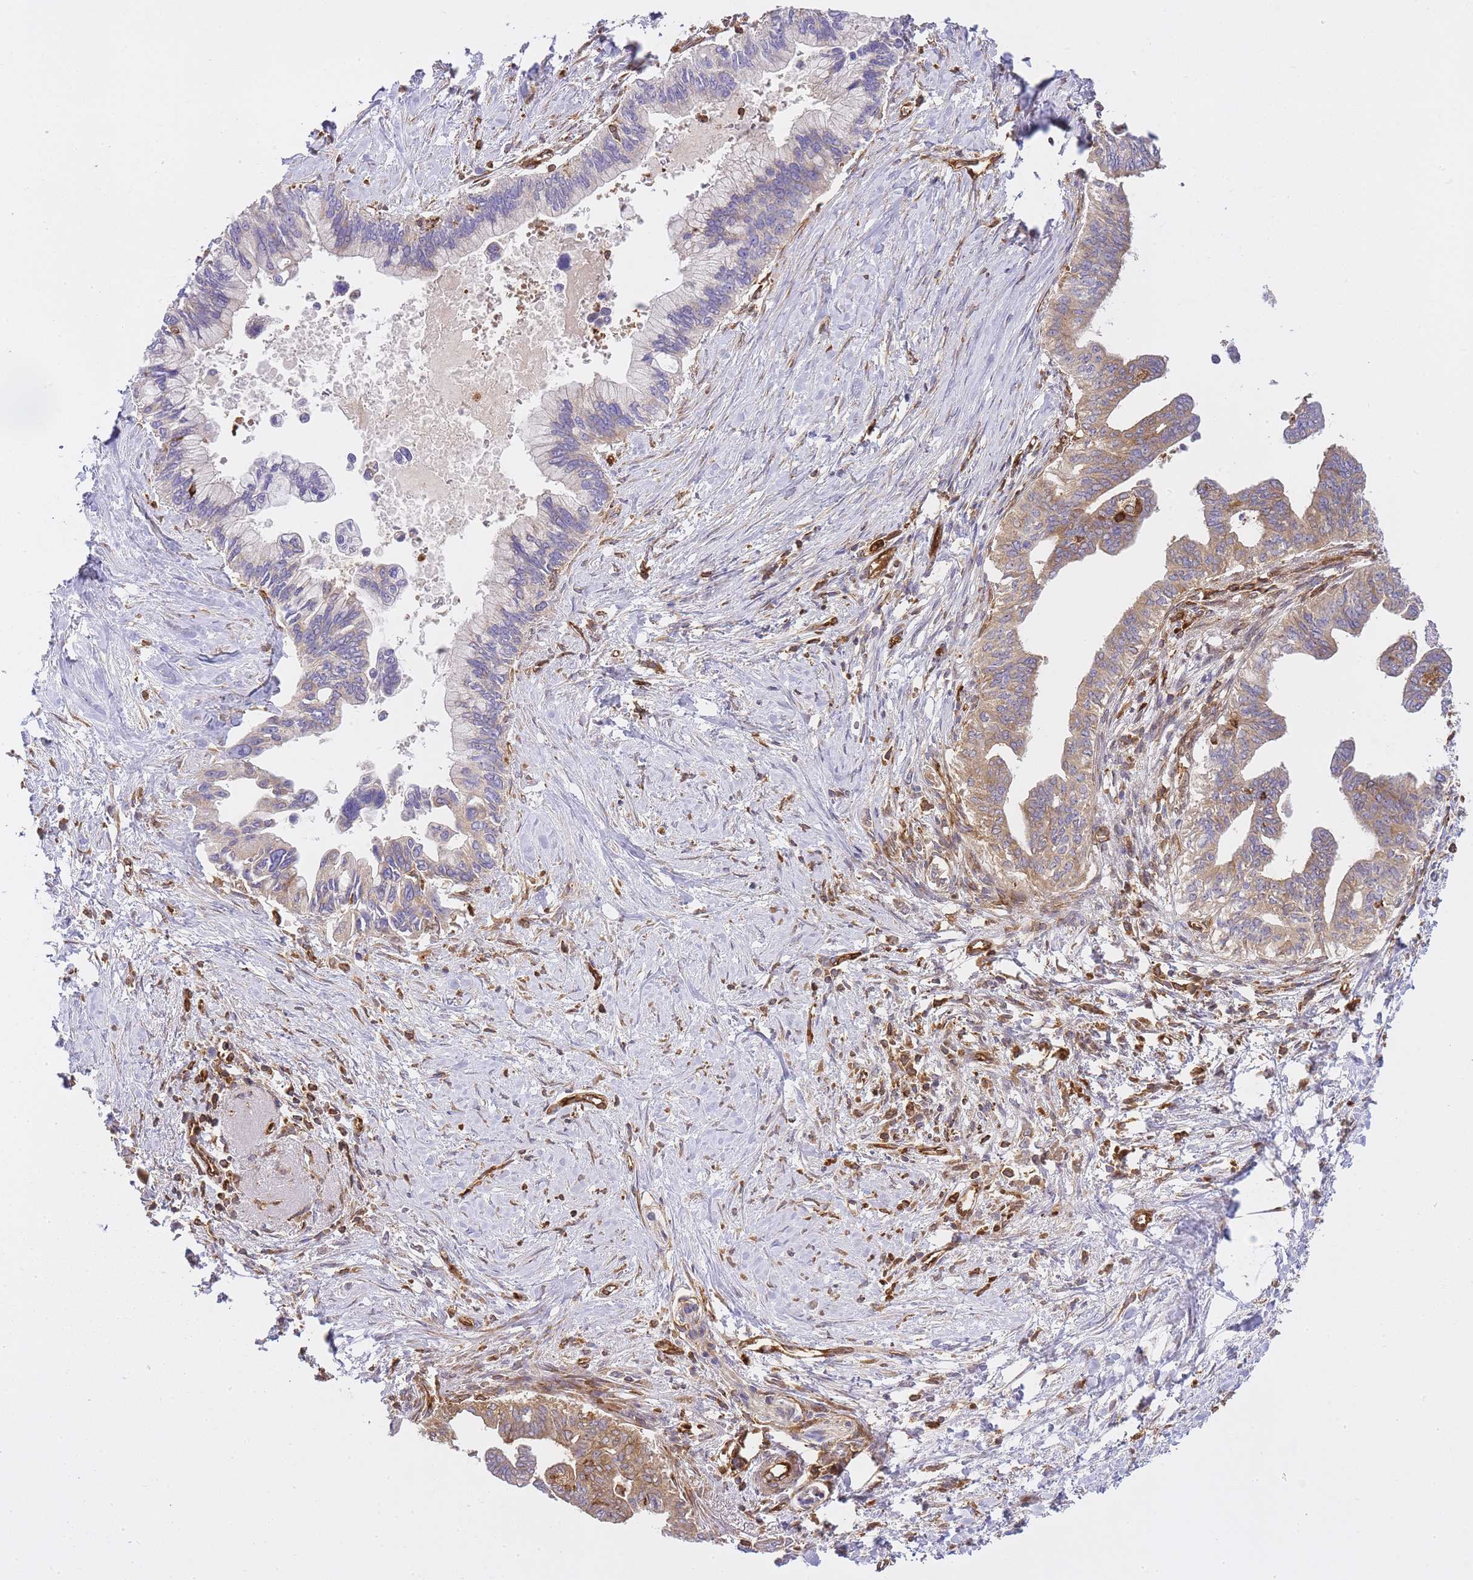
{"staining": {"intensity": "moderate", "quantity": "<25%", "location": "cytoplasmic/membranous"}, "tissue": "pancreatic cancer", "cell_type": "Tumor cells", "image_type": "cancer", "snomed": [{"axis": "morphology", "description": "Adenocarcinoma, NOS"}, {"axis": "topography", "description": "Pancreas"}], "caption": "Pancreatic cancer (adenocarcinoma) stained with DAB (3,3'-diaminobenzidine) immunohistochemistry (IHC) shows low levels of moderate cytoplasmic/membranous positivity in about <25% of tumor cells.", "gene": "MSN", "patient": {"sex": "female", "age": 83}}